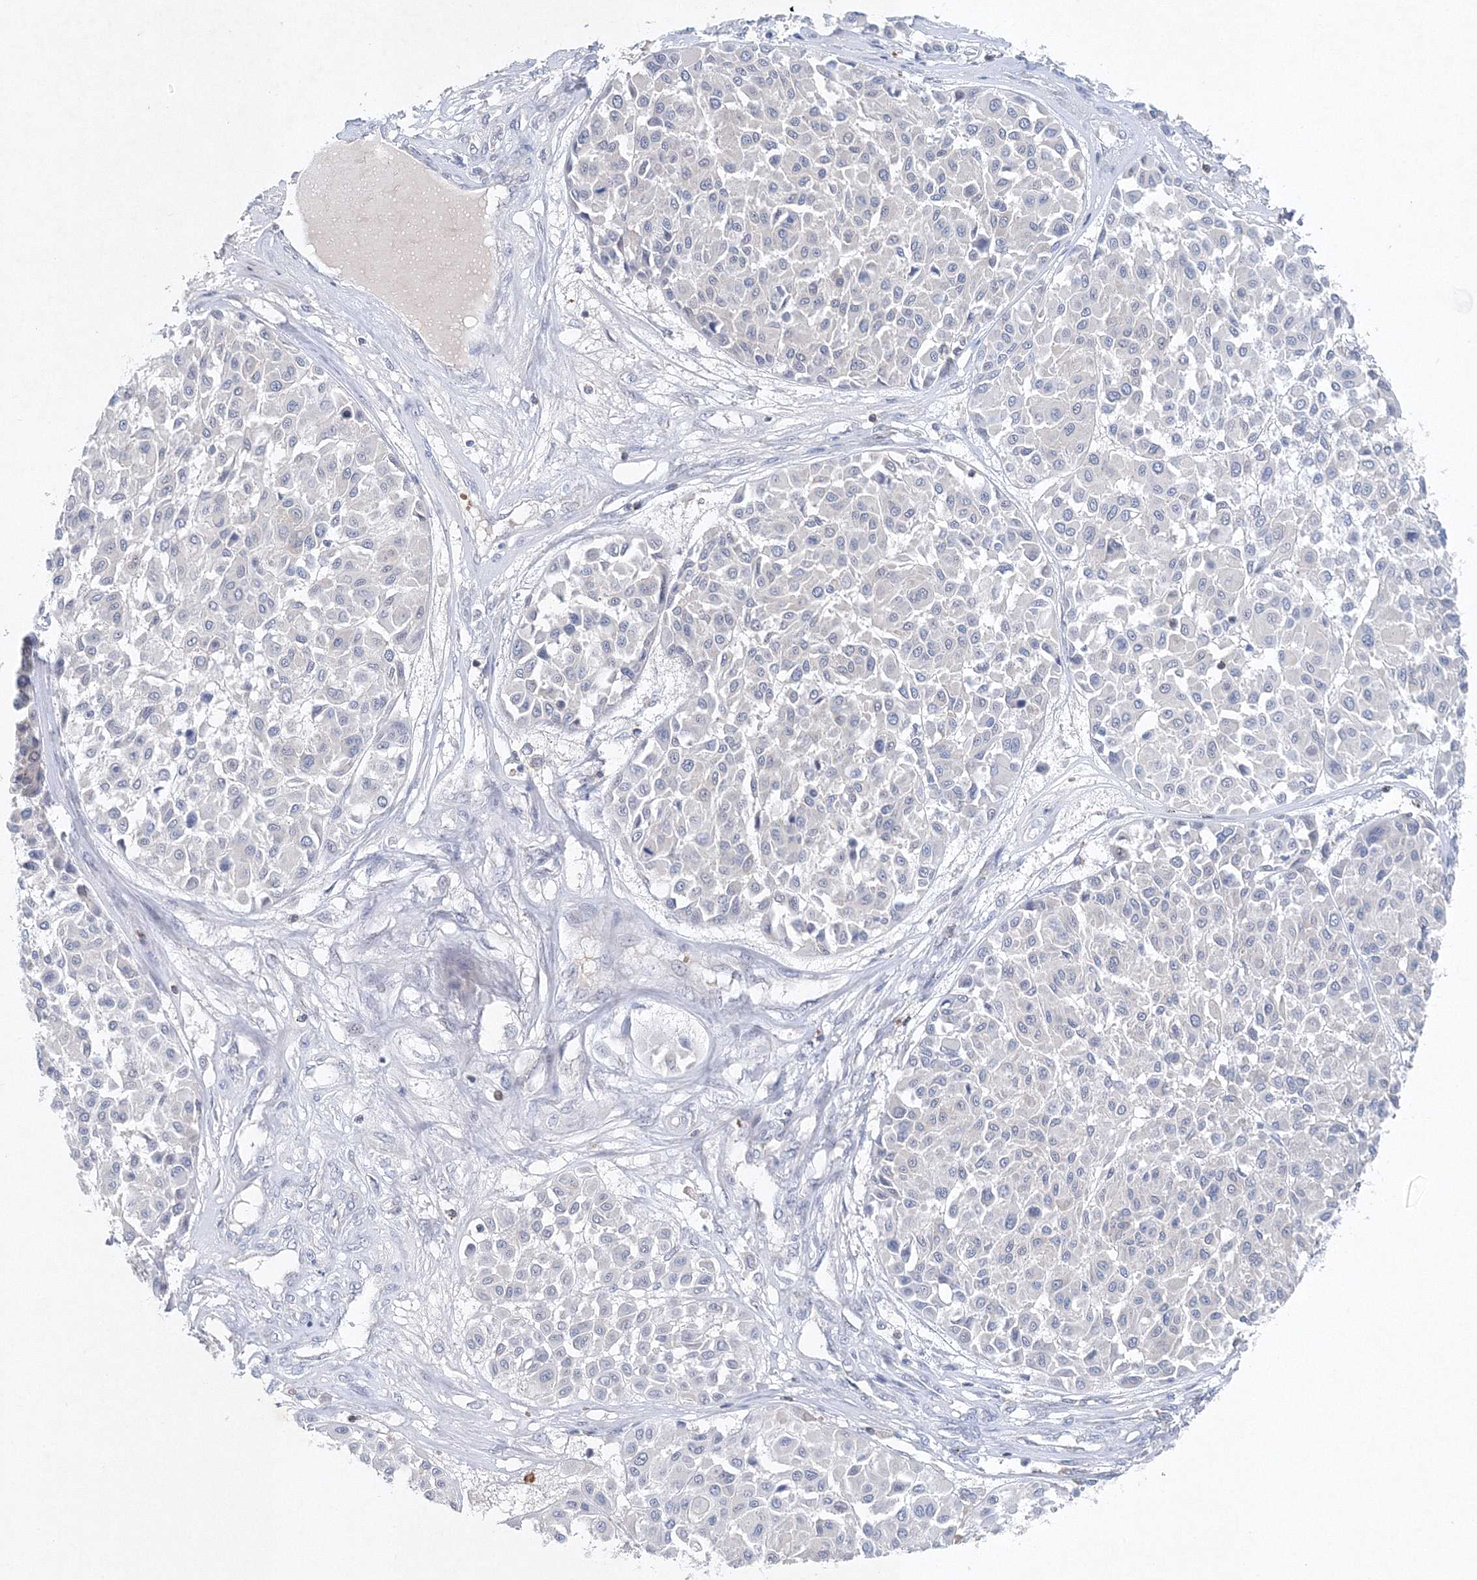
{"staining": {"intensity": "negative", "quantity": "none", "location": "none"}, "tissue": "melanoma", "cell_type": "Tumor cells", "image_type": "cancer", "snomed": [{"axis": "morphology", "description": "Malignant melanoma, Metastatic site"}, {"axis": "topography", "description": "Soft tissue"}], "caption": "Photomicrograph shows no significant protein staining in tumor cells of melanoma. Nuclei are stained in blue.", "gene": "SH3BP5", "patient": {"sex": "male", "age": 41}}